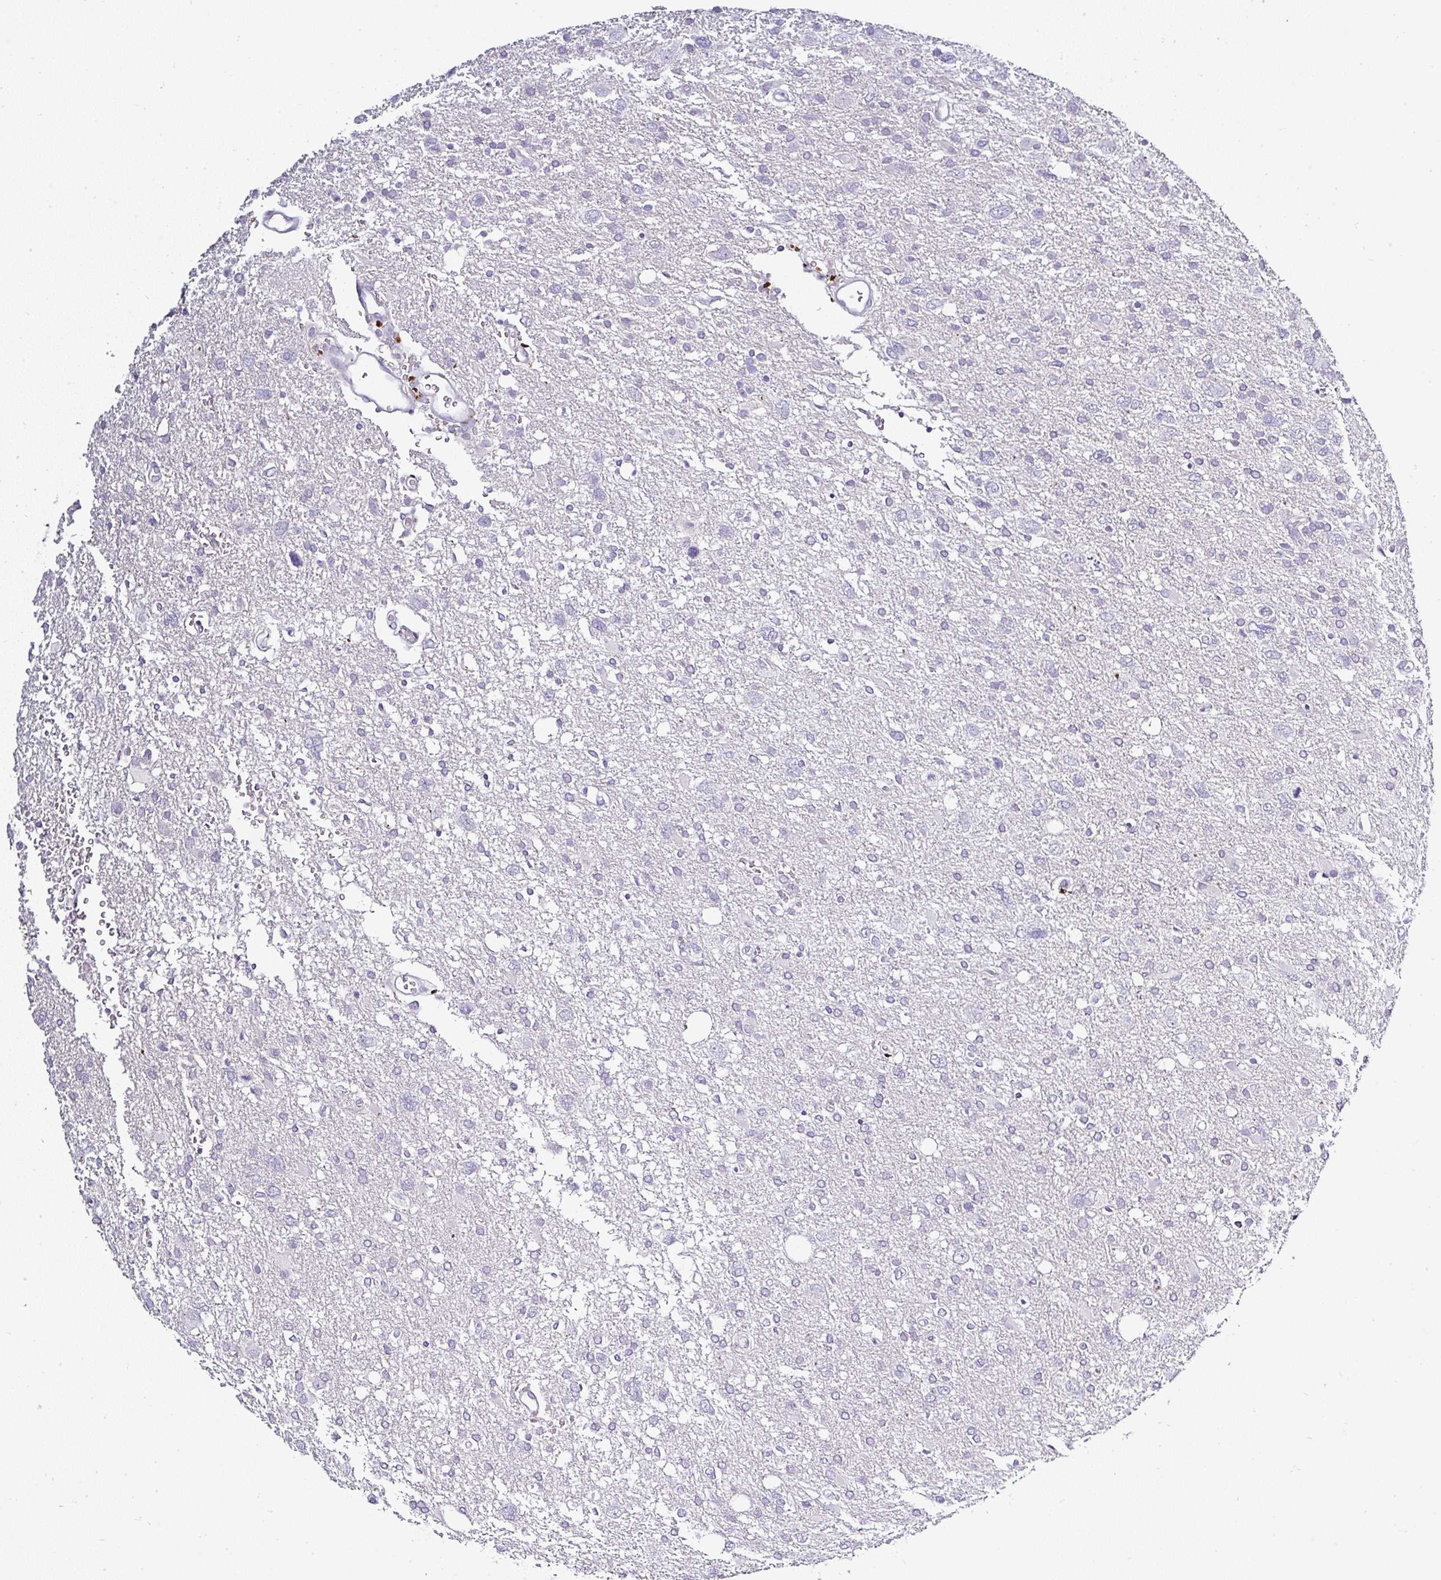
{"staining": {"intensity": "negative", "quantity": "none", "location": "none"}, "tissue": "glioma", "cell_type": "Tumor cells", "image_type": "cancer", "snomed": [{"axis": "morphology", "description": "Glioma, malignant, High grade"}, {"axis": "topography", "description": "Brain"}], "caption": "This is an IHC histopathology image of glioma. There is no expression in tumor cells.", "gene": "SERPINB3", "patient": {"sex": "male", "age": 61}}